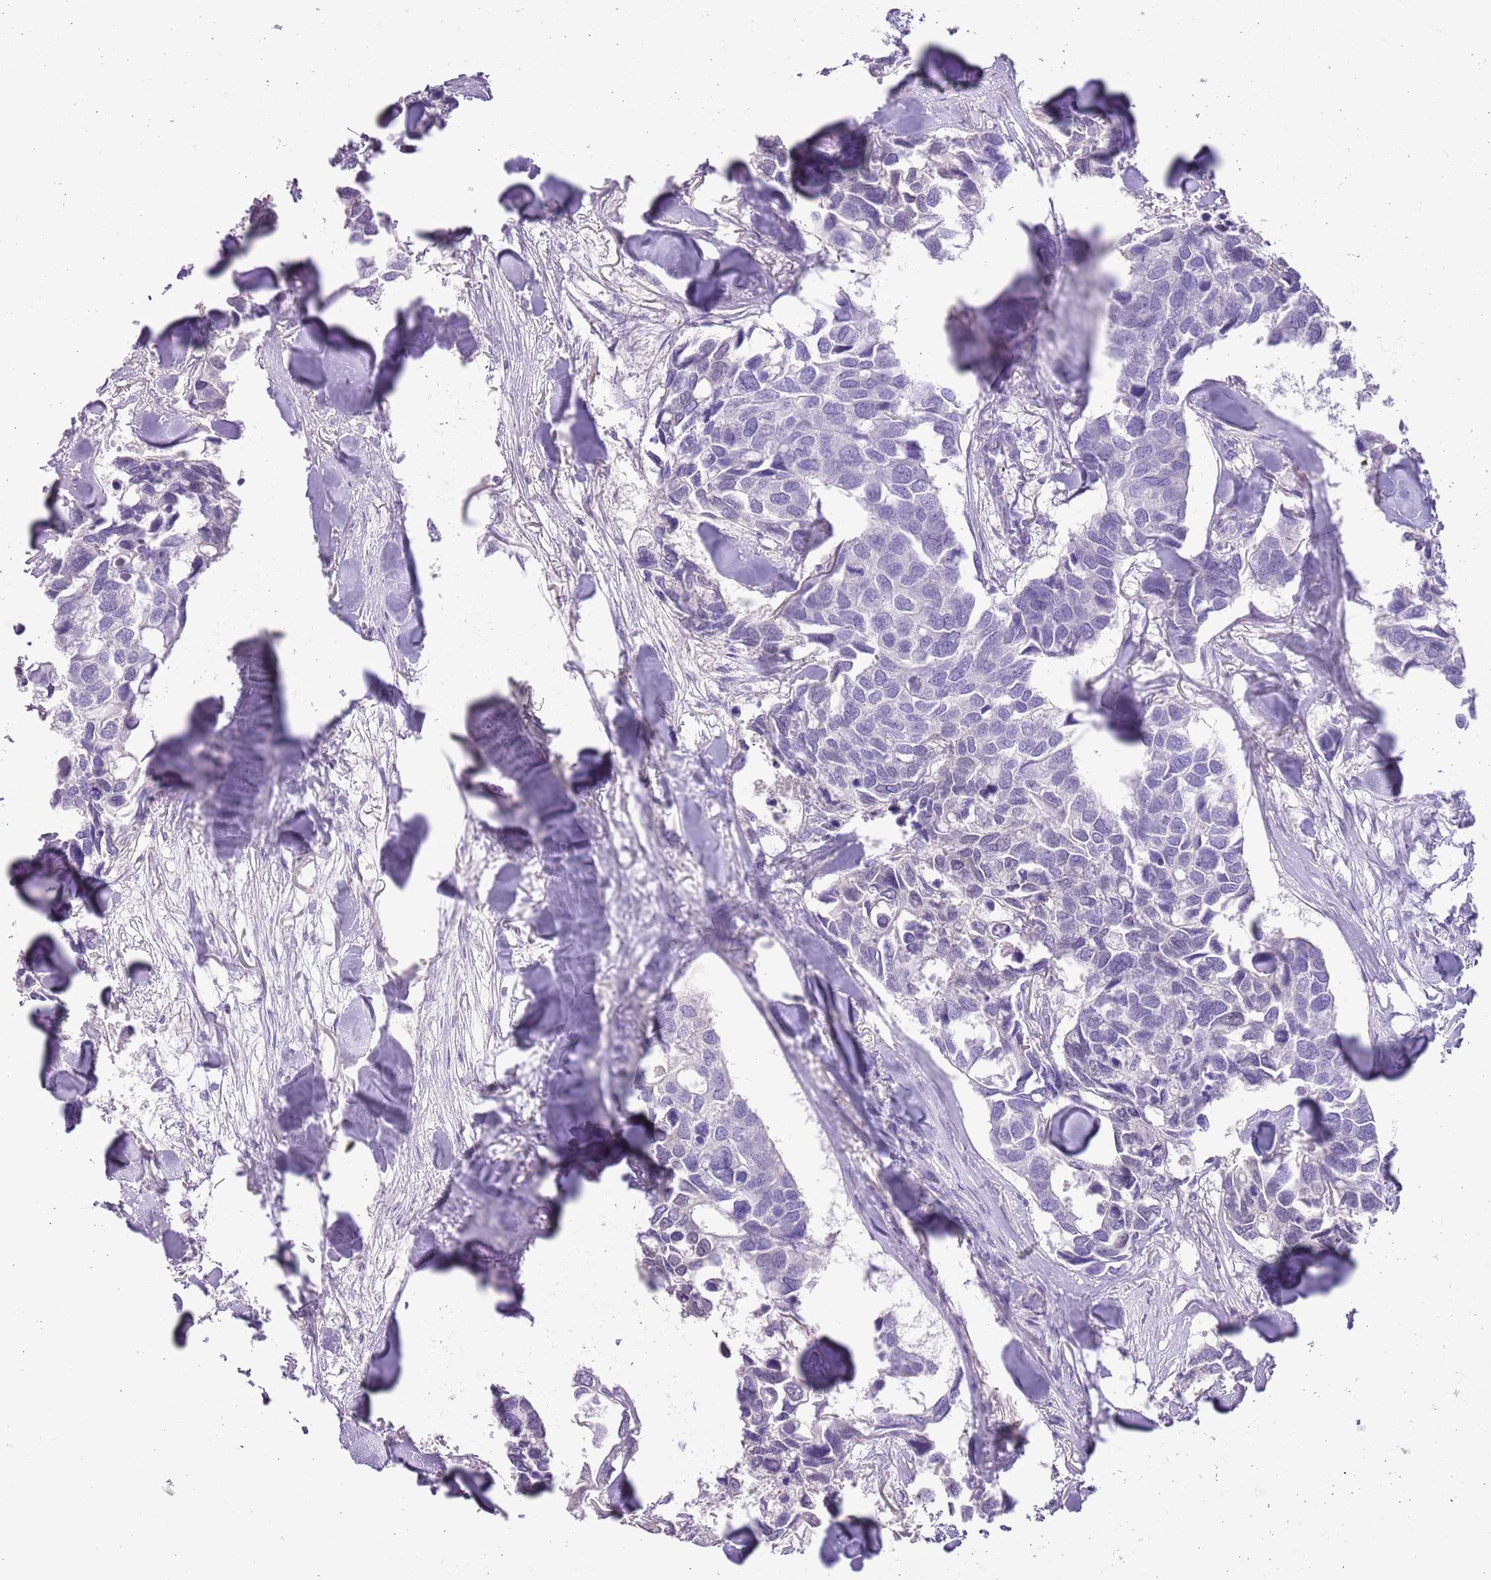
{"staining": {"intensity": "negative", "quantity": "none", "location": "none"}, "tissue": "breast cancer", "cell_type": "Tumor cells", "image_type": "cancer", "snomed": [{"axis": "morphology", "description": "Duct carcinoma"}, {"axis": "topography", "description": "Breast"}], "caption": "The image demonstrates no significant expression in tumor cells of breast cancer. Brightfield microscopy of immunohistochemistry stained with DAB (brown) and hematoxylin (blue), captured at high magnification.", "gene": "SLC7A14", "patient": {"sex": "female", "age": 83}}